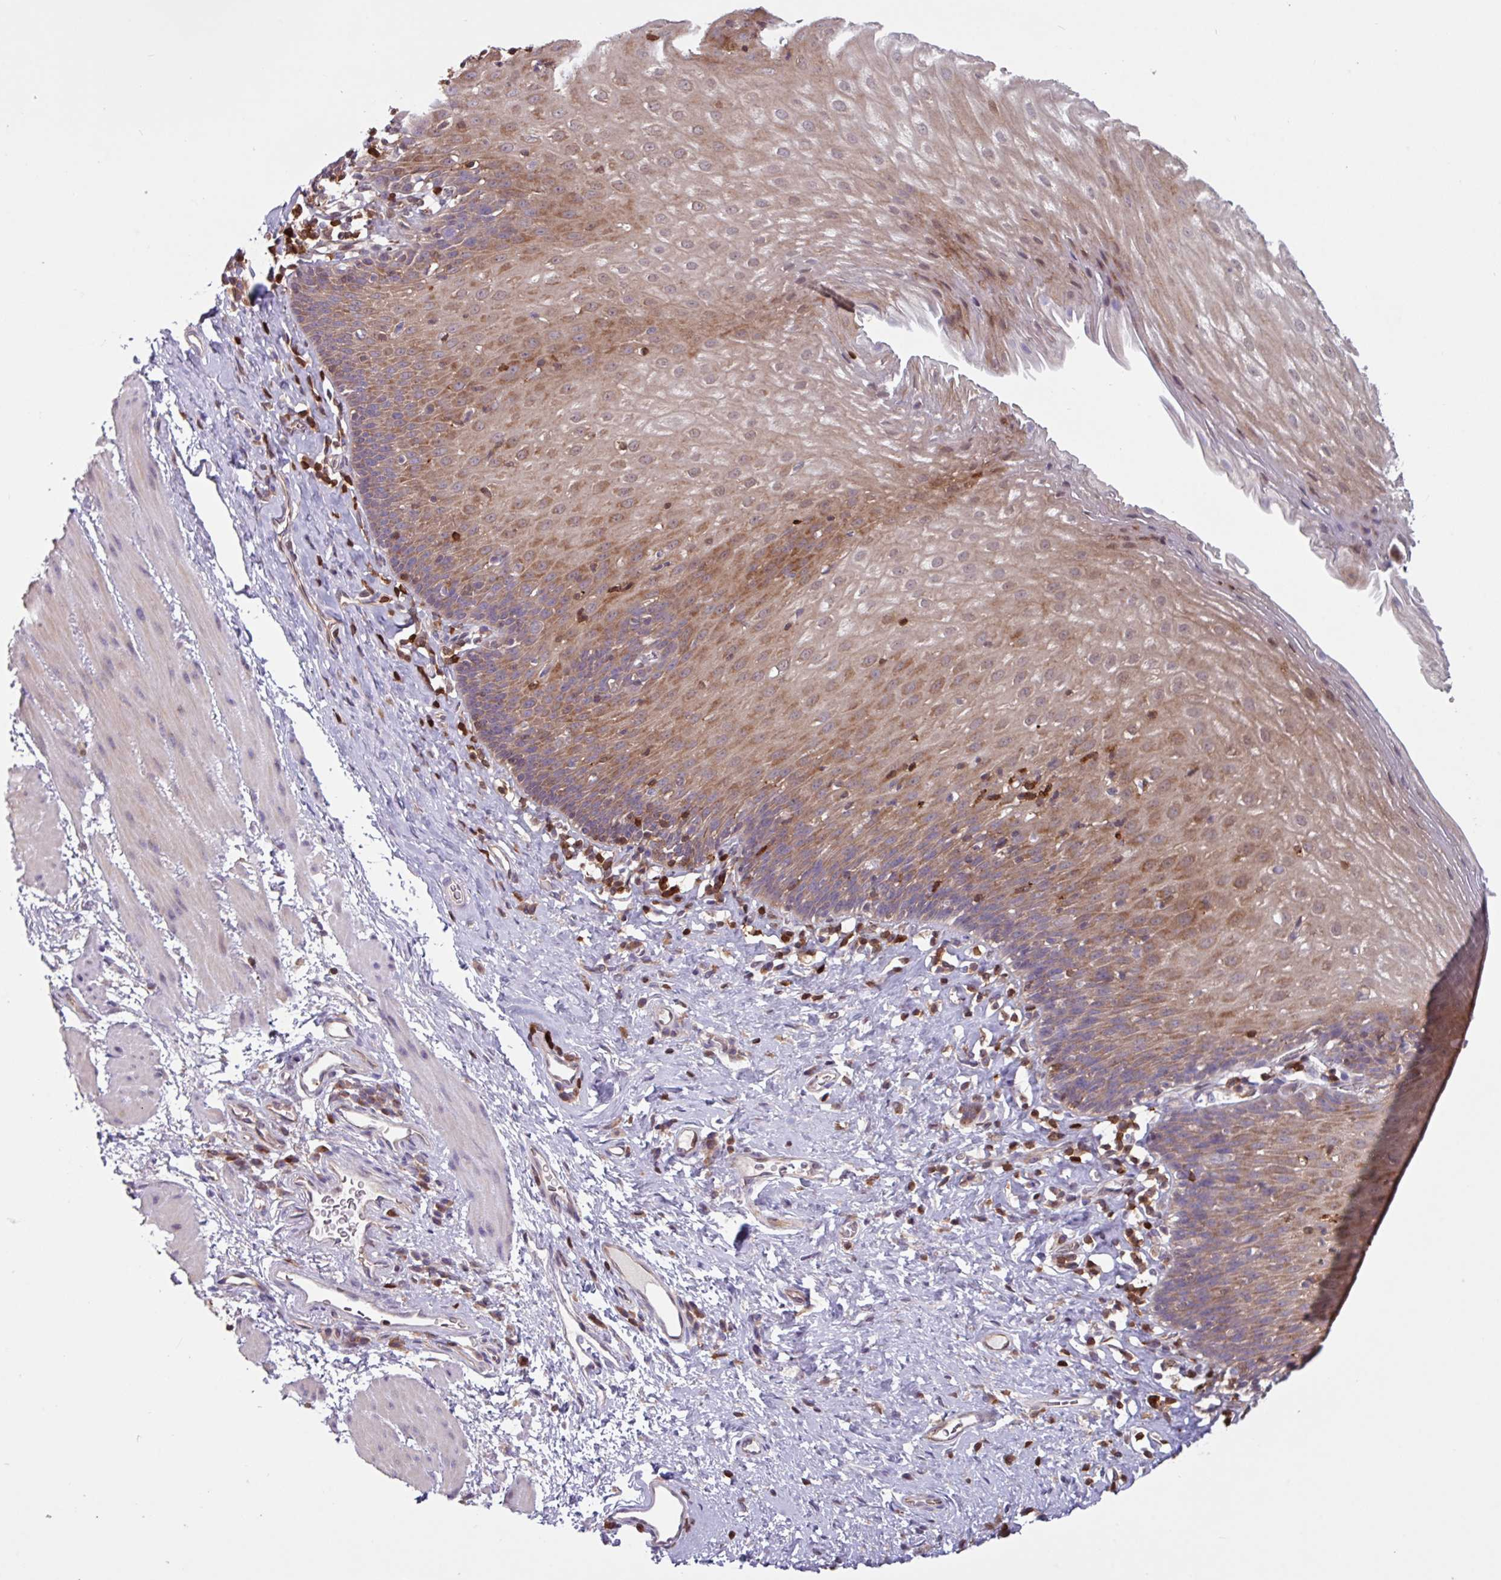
{"staining": {"intensity": "moderate", "quantity": ">75%", "location": "cytoplasmic/membranous,nuclear"}, "tissue": "esophagus", "cell_type": "Squamous epithelial cells", "image_type": "normal", "snomed": [{"axis": "morphology", "description": "Normal tissue, NOS"}, {"axis": "topography", "description": "Esophagus"}], "caption": "IHC image of unremarkable human esophagus stained for a protein (brown), which demonstrates medium levels of moderate cytoplasmic/membranous,nuclear expression in approximately >75% of squamous epithelial cells.", "gene": "SEC61G", "patient": {"sex": "female", "age": 61}}